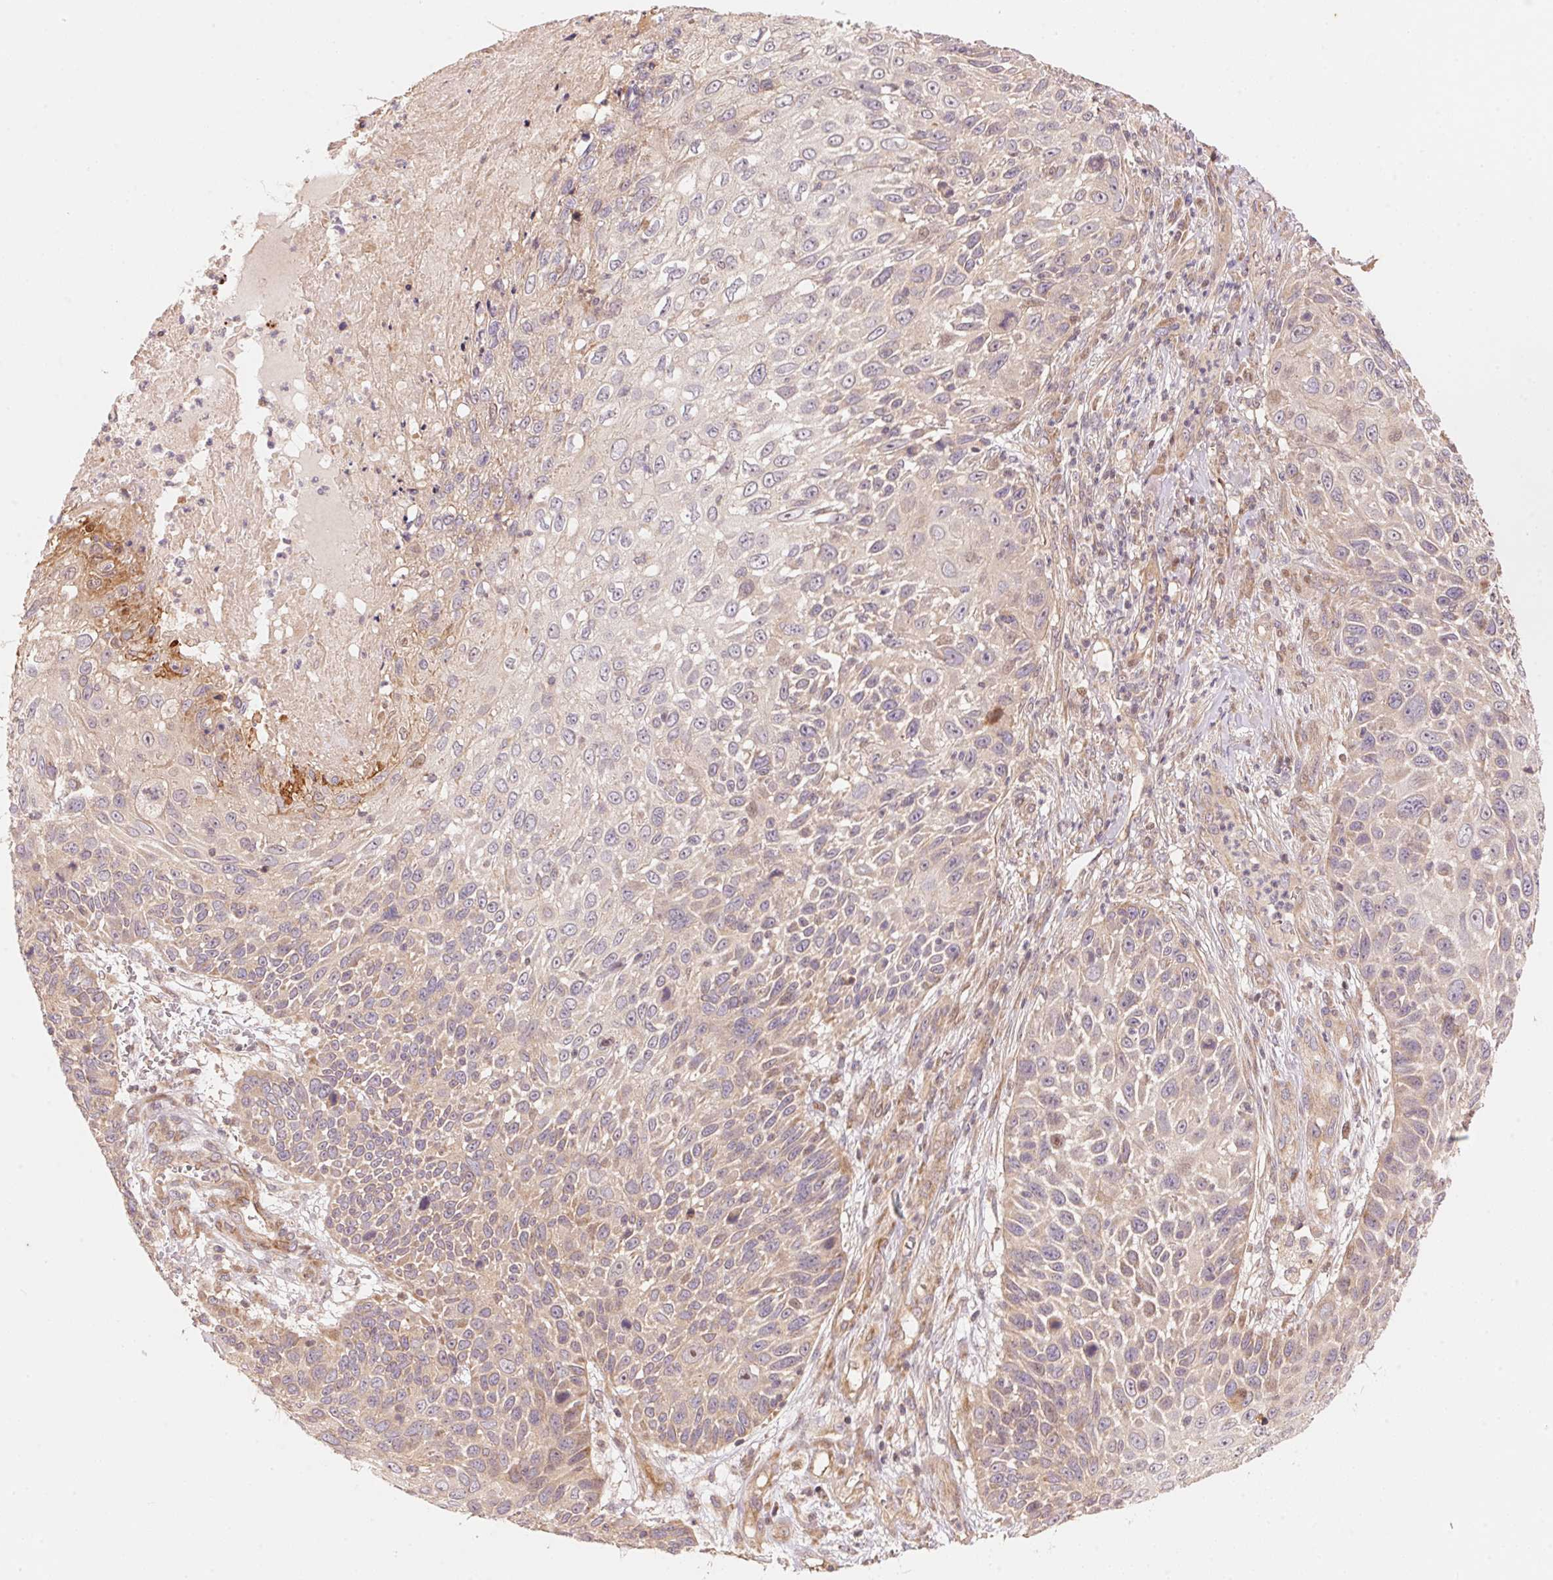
{"staining": {"intensity": "moderate", "quantity": "<25%", "location": "cytoplasmic/membranous"}, "tissue": "skin cancer", "cell_type": "Tumor cells", "image_type": "cancer", "snomed": [{"axis": "morphology", "description": "Squamous cell carcinoma, NOS"}, {"axis": "topography", "description": "Skin"}], "caption": "This photomicrograph reveals skin cancer stained with immunohistochemistry to label a protein in brown. The cytoplasmic/membranous of tumor cells show moderate positivity for the protein. Nuclei are counter-stained blue.", "gene": "TNIP2", "patient": {"sex": "male", "age": 92}}